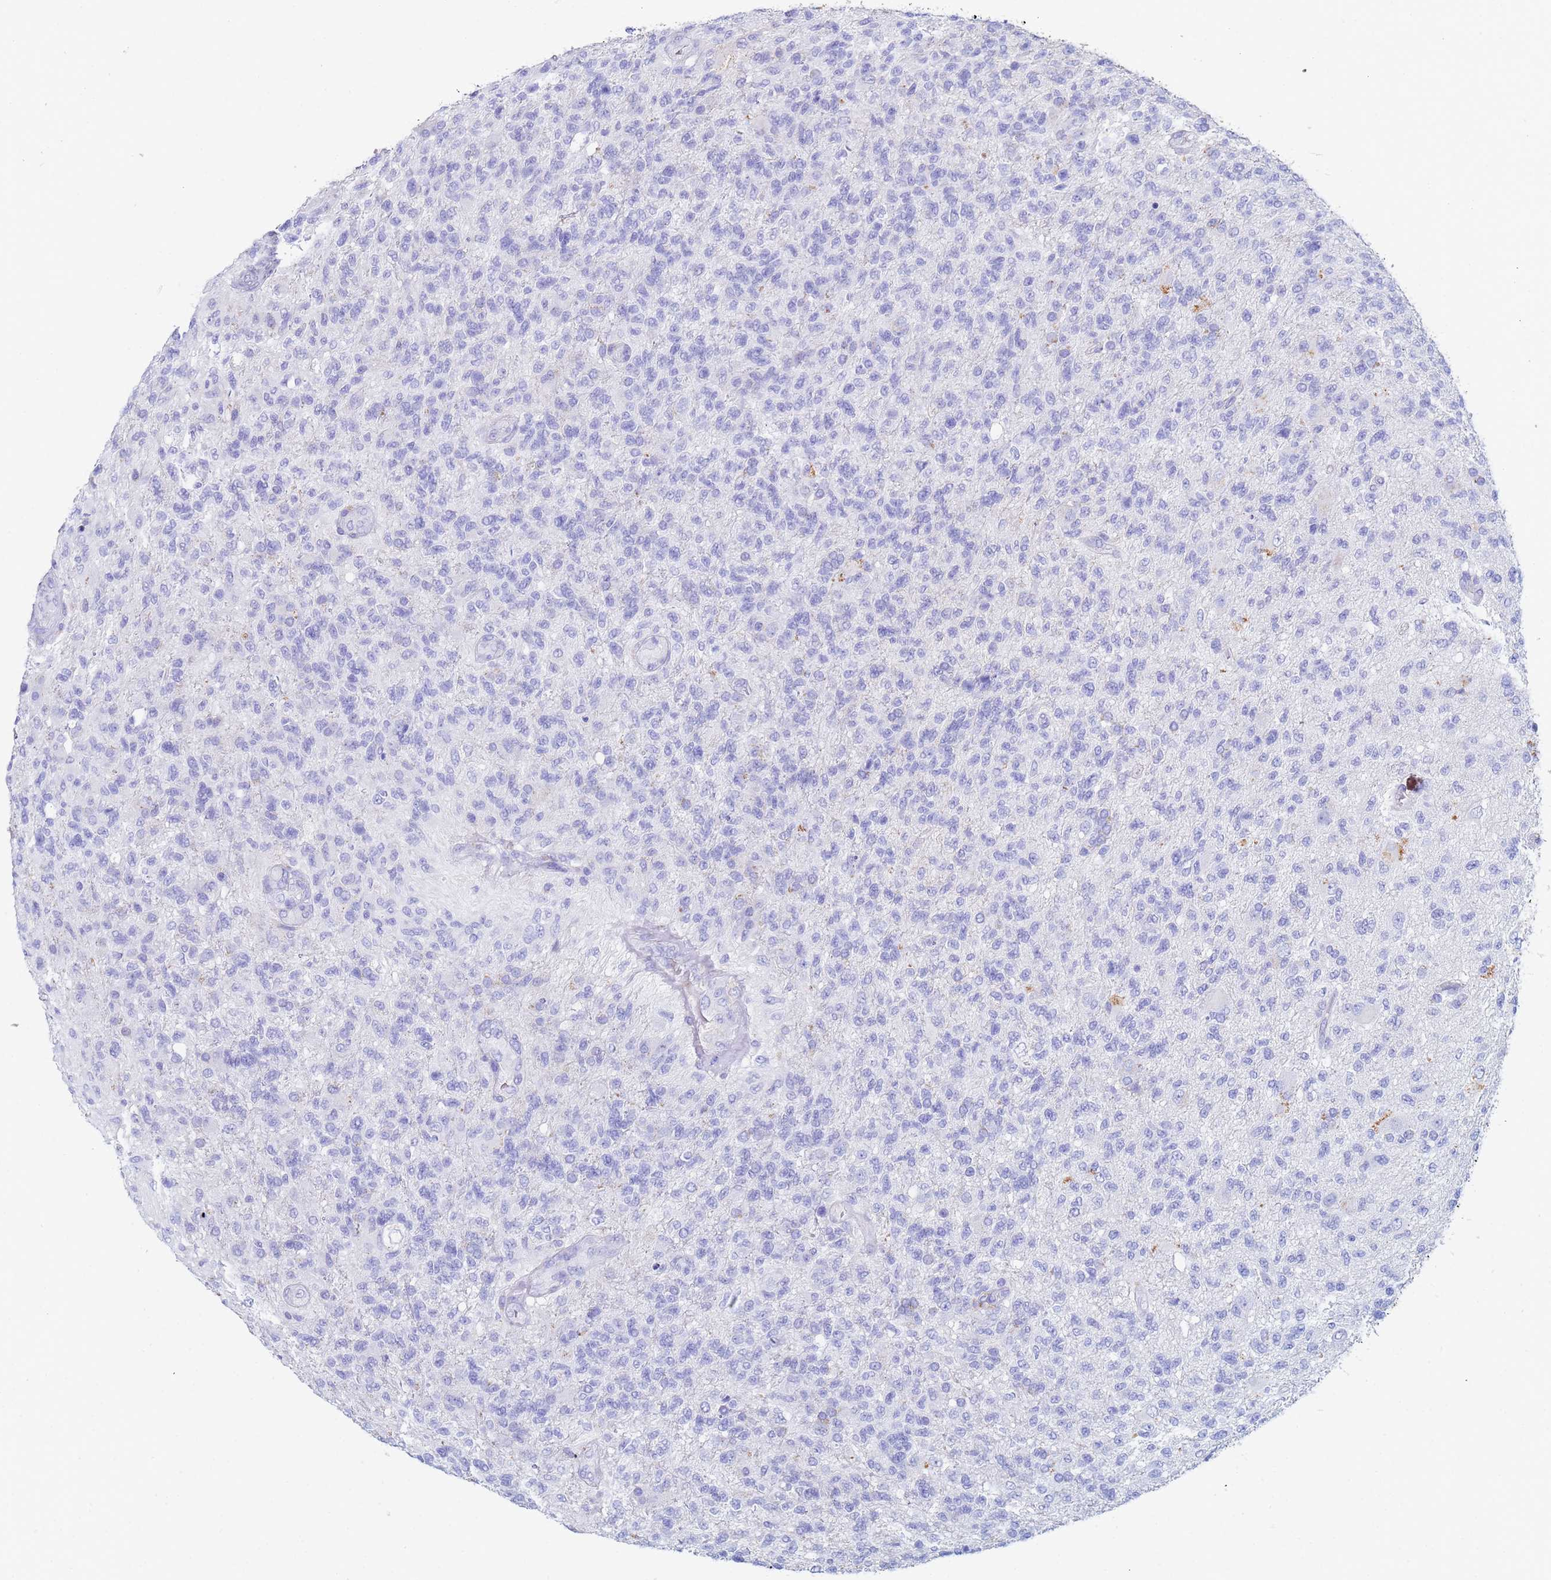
{"staining": {"intensity": "negative", "quantity": "none", "location": "none"}, "tissue": "glioma", "cell_type": "Tumor cells", "image_type": "cancer", "snomed": [{"axis": "morphology", "description": "Glioma, malignant, High grade"}, {"axis": "topography", "description": "Brain"}], "caption": "The photomicrograph shows no significant positivity in tumor cells of glioma.", "gene": "CSTB", "patient": {"sex": "male", "age": 56}}